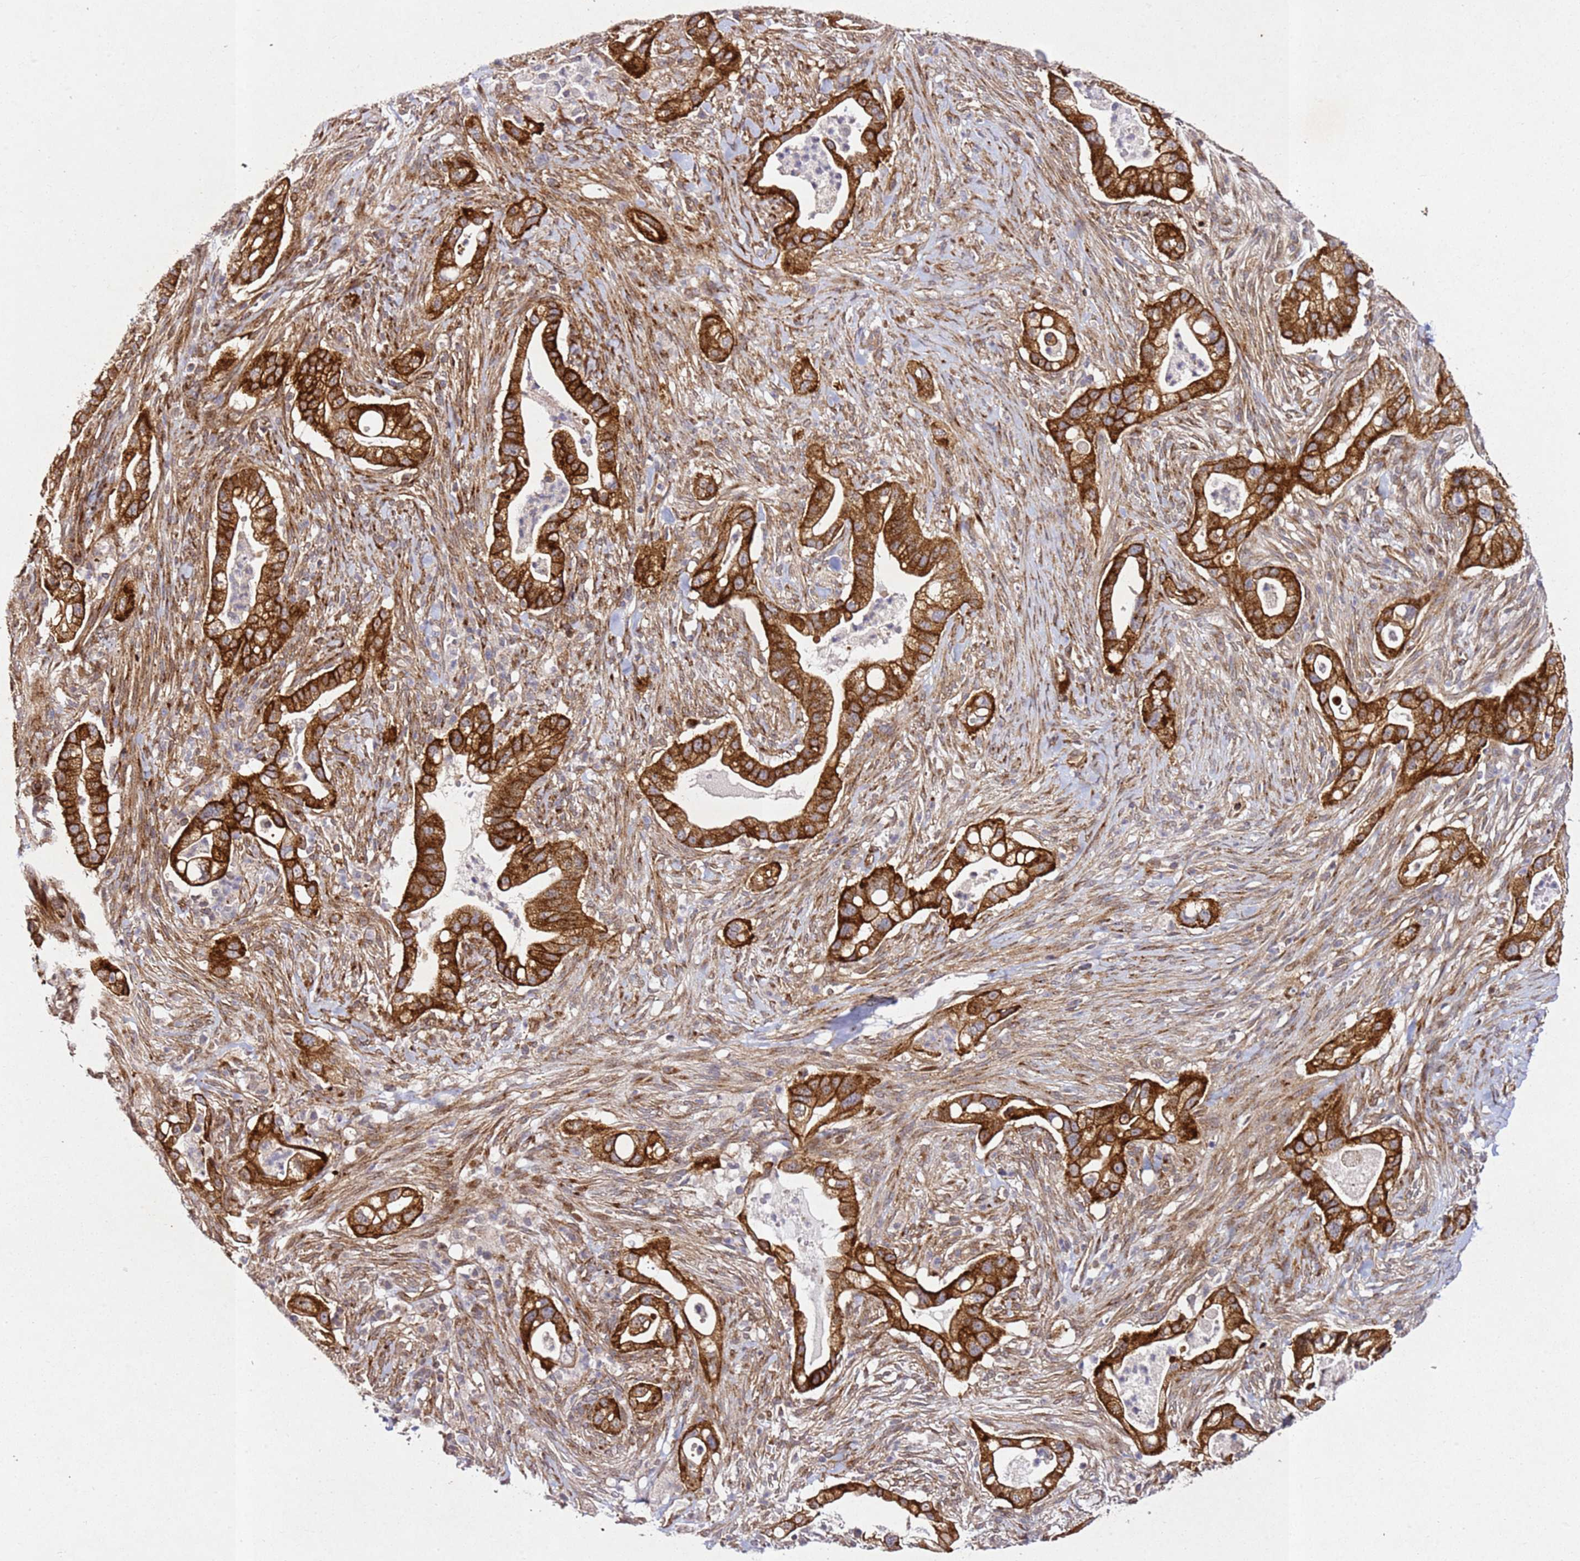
{"staining": {"intensity": "strong", "quantity": ">75%", "location": "cytoplasmic/membranous"}, "tissue": "pancreatic cancer", "cell_type": "Tumor cells", "image_type": "cancer", "snomed": [{"axis": "morphology", "description": "Adenocarcinoma, NOS"}, {"axis": "topography", "description": "Pancreas"}], "caption": "This is a micrograph of immunohistochemistry (IHC) staining of pancreatic cancer, which shows strong expression in the cytoplasmic/membranous of tumor cells.", "gene": "ZNF296", "patient": {"sex": "male", "age": 44}}